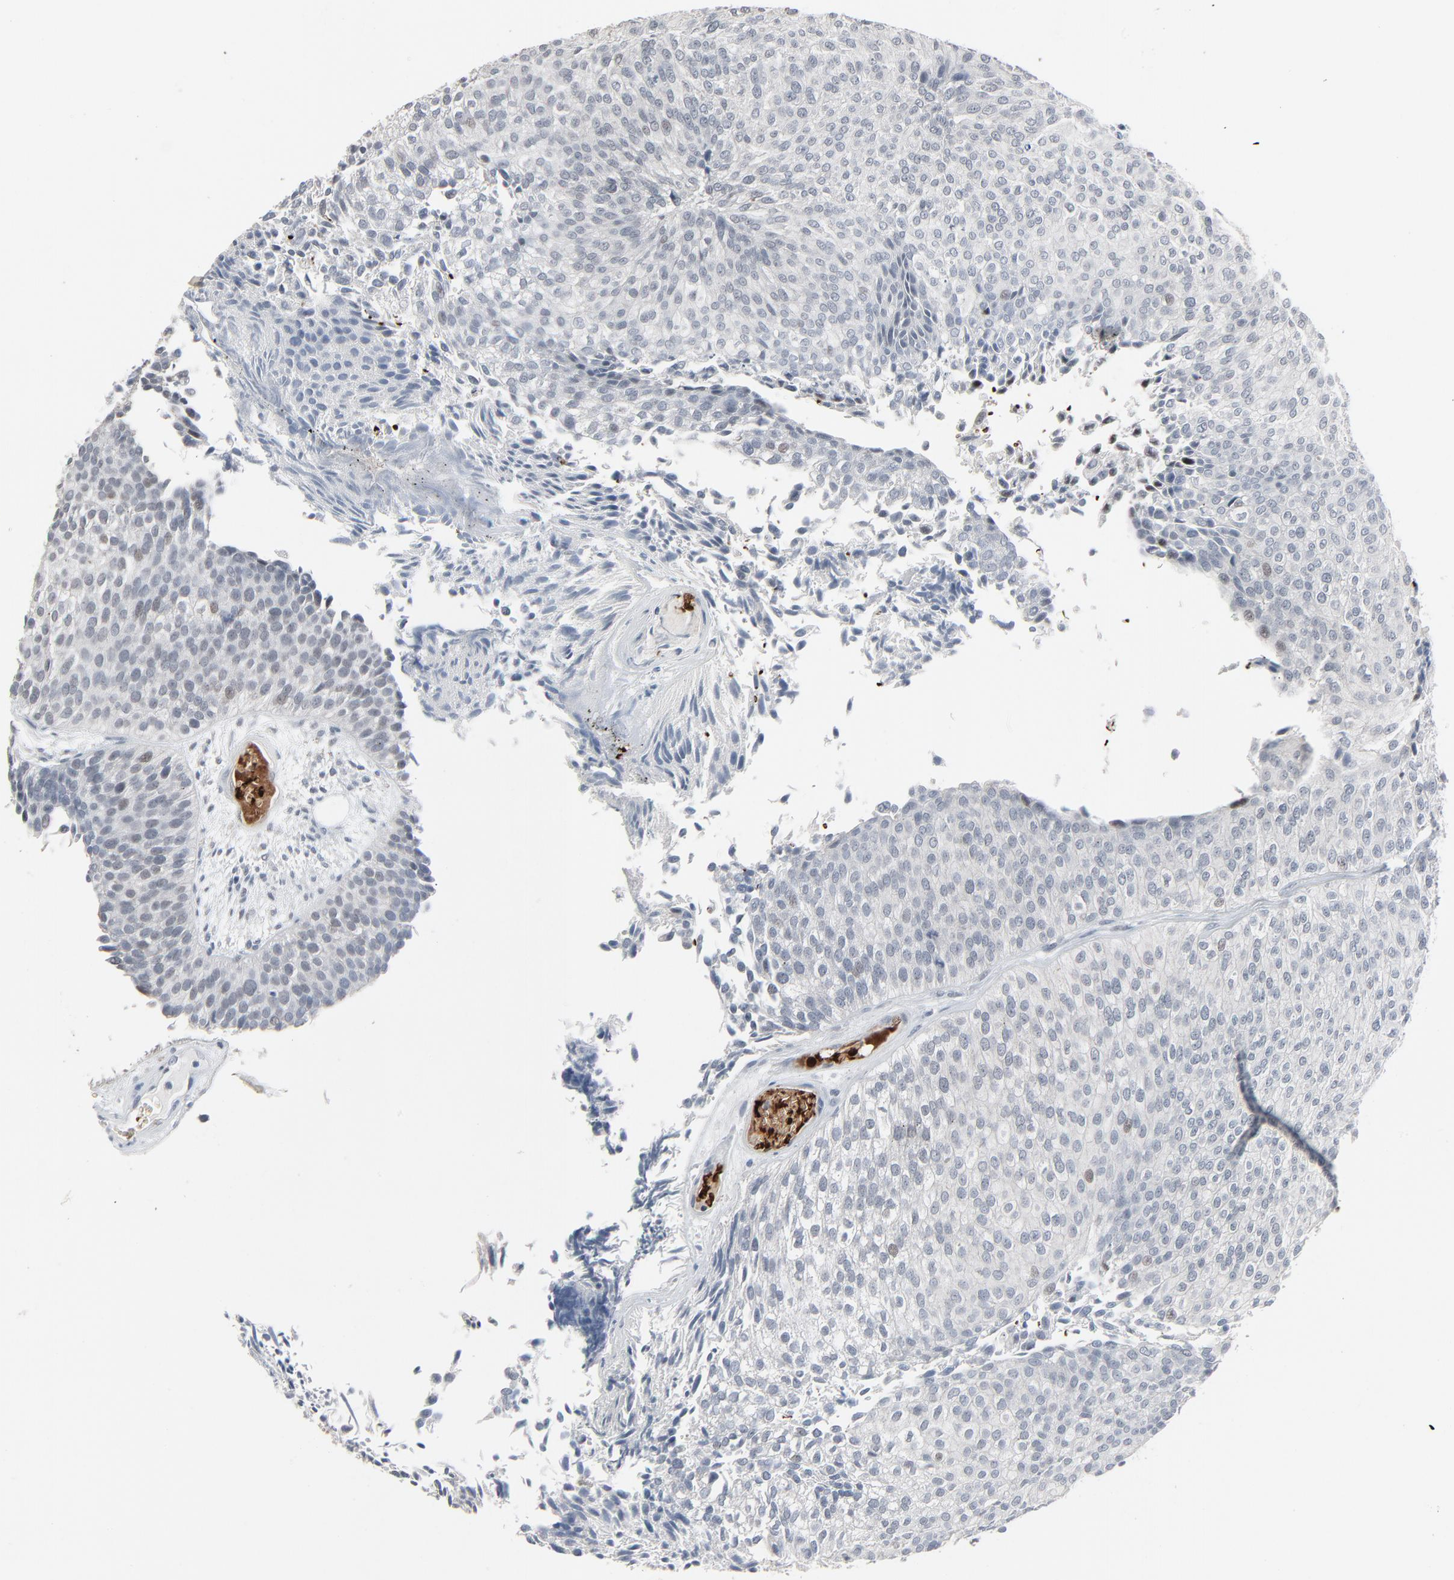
{"staining": {"intensity": "negative", "quantity": "none", "location": "none"}, "tissue": "urothelial cancer", "cell_type": "Tumor cells", "image_type": "cancer", "snomed": [{"axis": "morphology", "description": "Urothelial carcinoma, Low grade"}, {"axis": "topography", "description": "Urinary bladder"}], "caption": "Immunohistochemical staining of urothelial cancer displays no significant staining in tumor cells. (Brightfield microscopy of DAB (3,3'-diaminobenzidine) immunohistochemistry (IHC) at high magnification).", "gene": "SAGE1", "patient": {"sex": "male", "age": 84}}